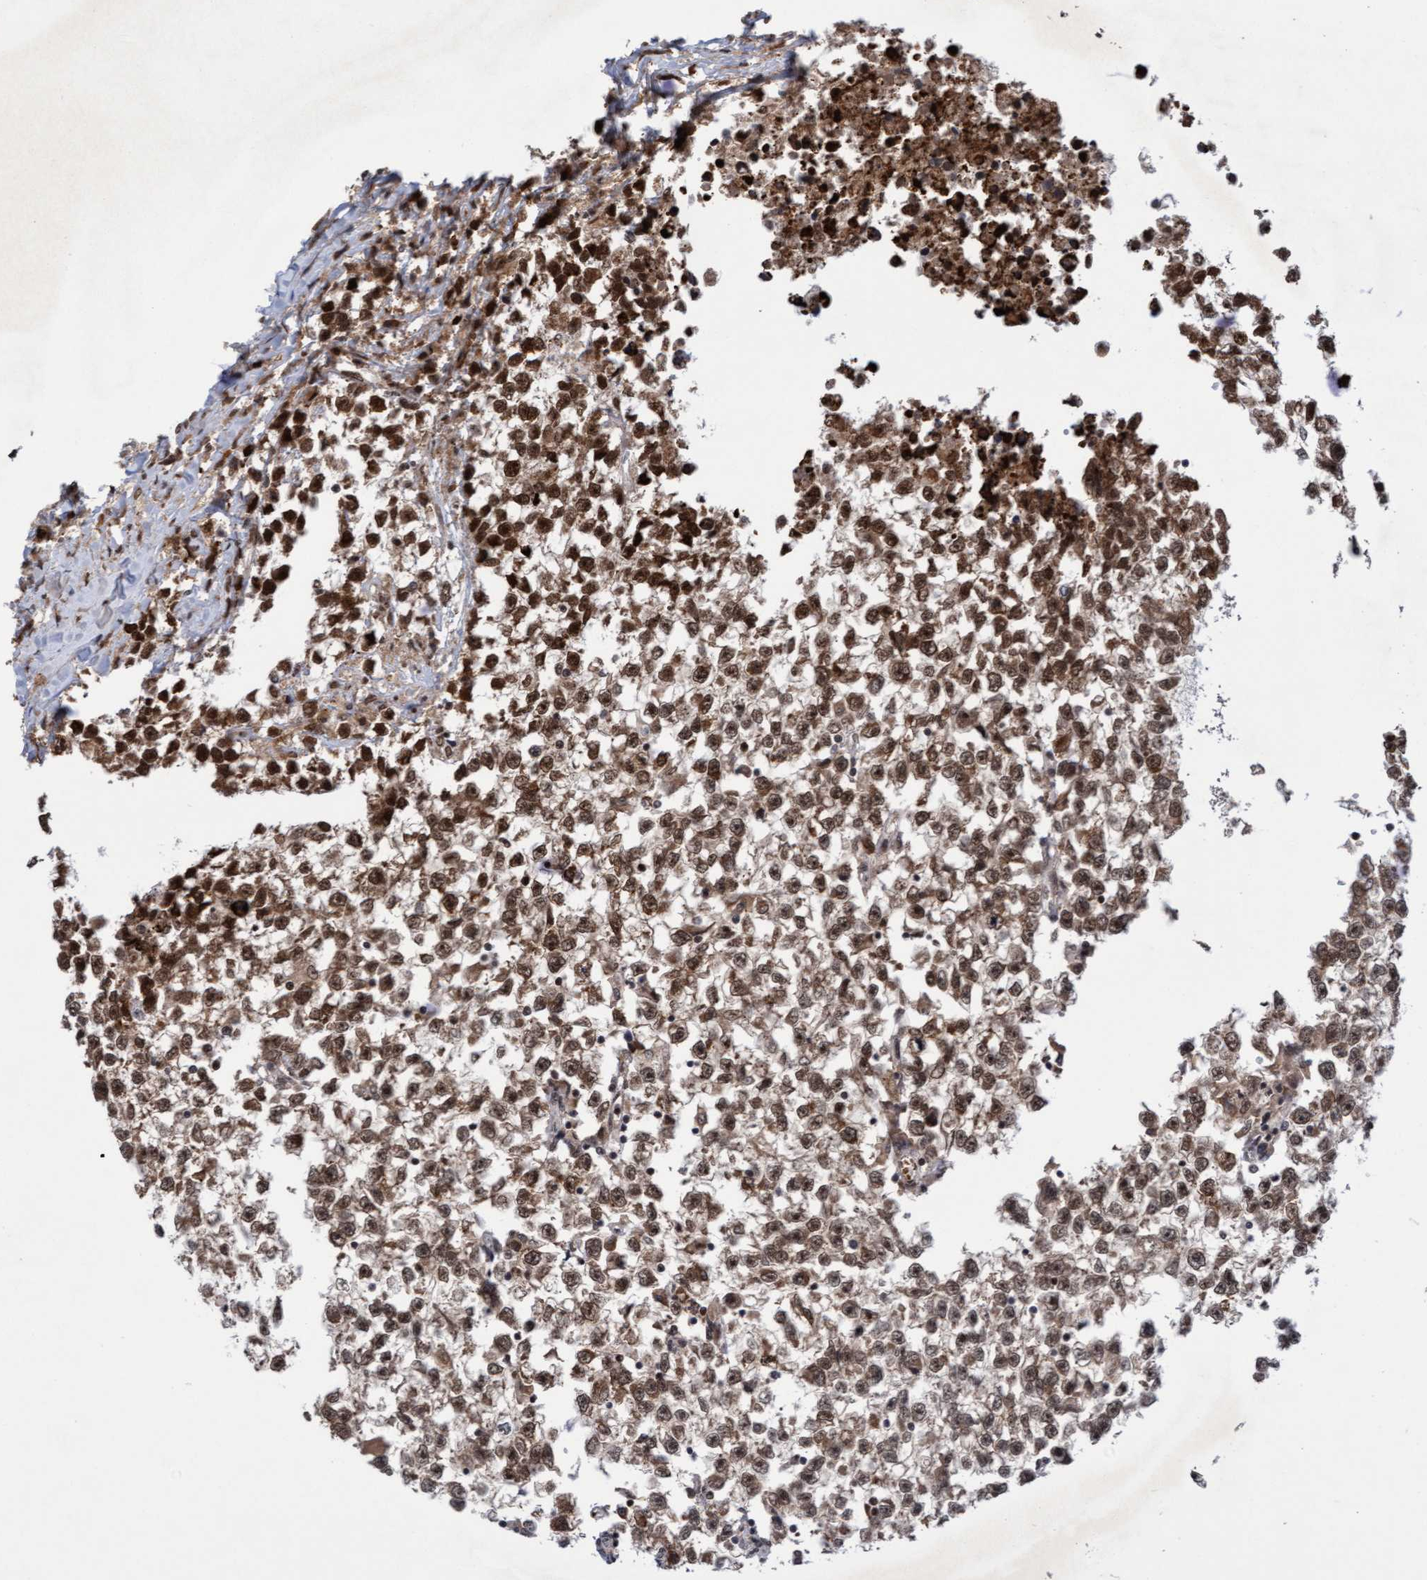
{"staining": {"intensity": "strong", "quantity": ">75%", "location": "cytoplasmic/membranous,nuclear"}, "tissue": "testis cancer", "cell_type": "Tumor cells", "image_type": "cancer", "snomed": [{"axis": "morphology", "description": "Seminoma, NOS"}, {"axis": "morphology", "description": "Carcinoma, Embryonal, NOS"}, {"axis": "topography", "description": "Testis"}], "caption": "A high-resolution histopathology image shows IHC staining of testis cancer (seminoma), which exhibits strong cytoplasmic/membranous and nuclear positivity in about >75% of tumor cells.", "gene": "TANC2", "patient": {"sex": "male", "age": 51}}